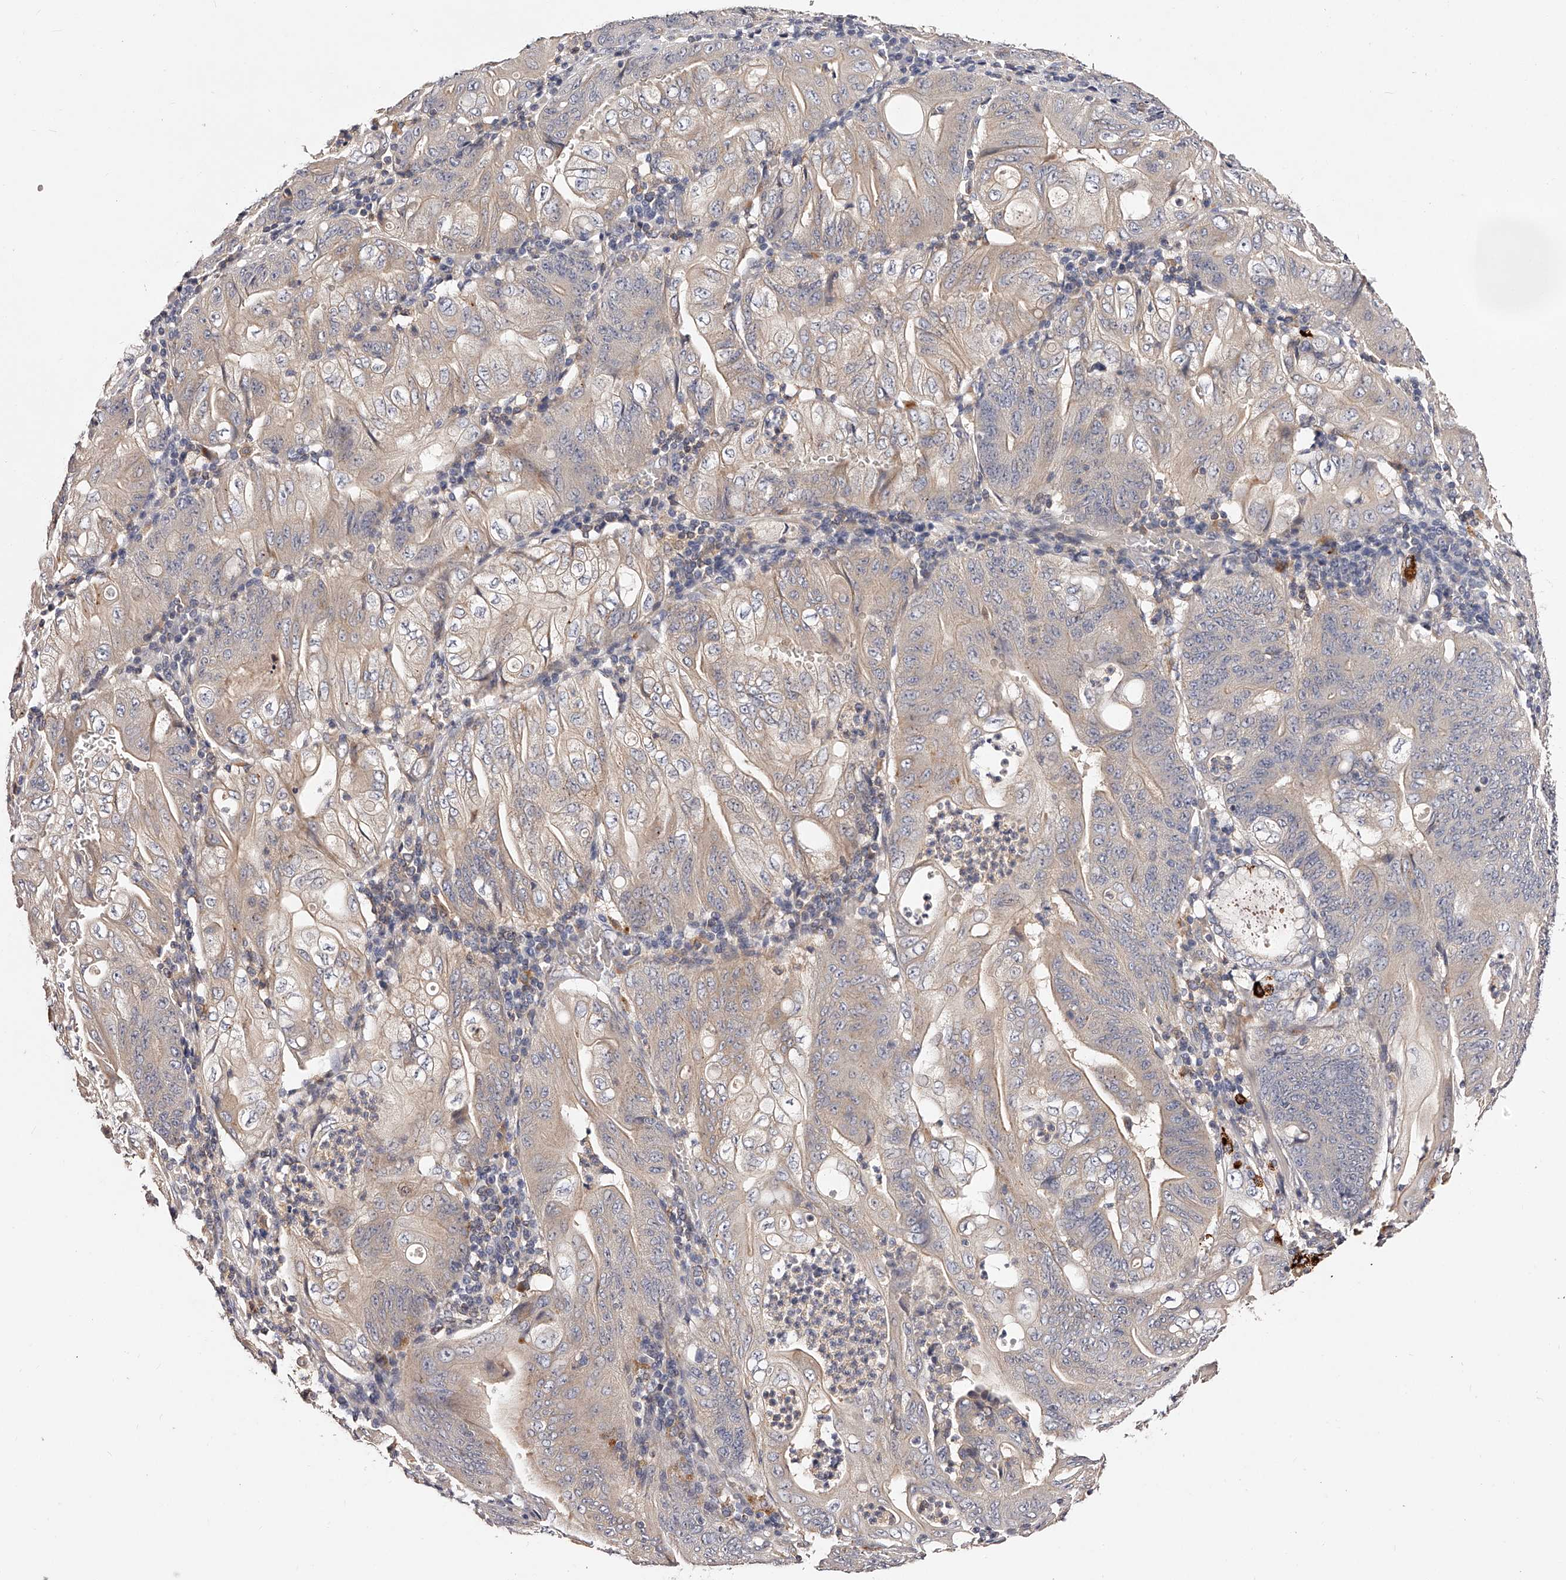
{"staining": {"intensity": "weak", "quantity": "<25%", "location": "cytoplasmic/membranous"}, "tissue": "stomach cancer", "cell_type": "Tumor cells", "image_type": "cancer", "snomed": [{"axis": "morphology", "description": "Adenocarcinoma, NOS"}, {"axis": "topography", "description": "Stomach"}], "caption": "There is no significant positivity in tumor cells of stomach adenocarcinoma.", "gene": "PHACTR1", "patient": {"sex": "female", "age": 73}}